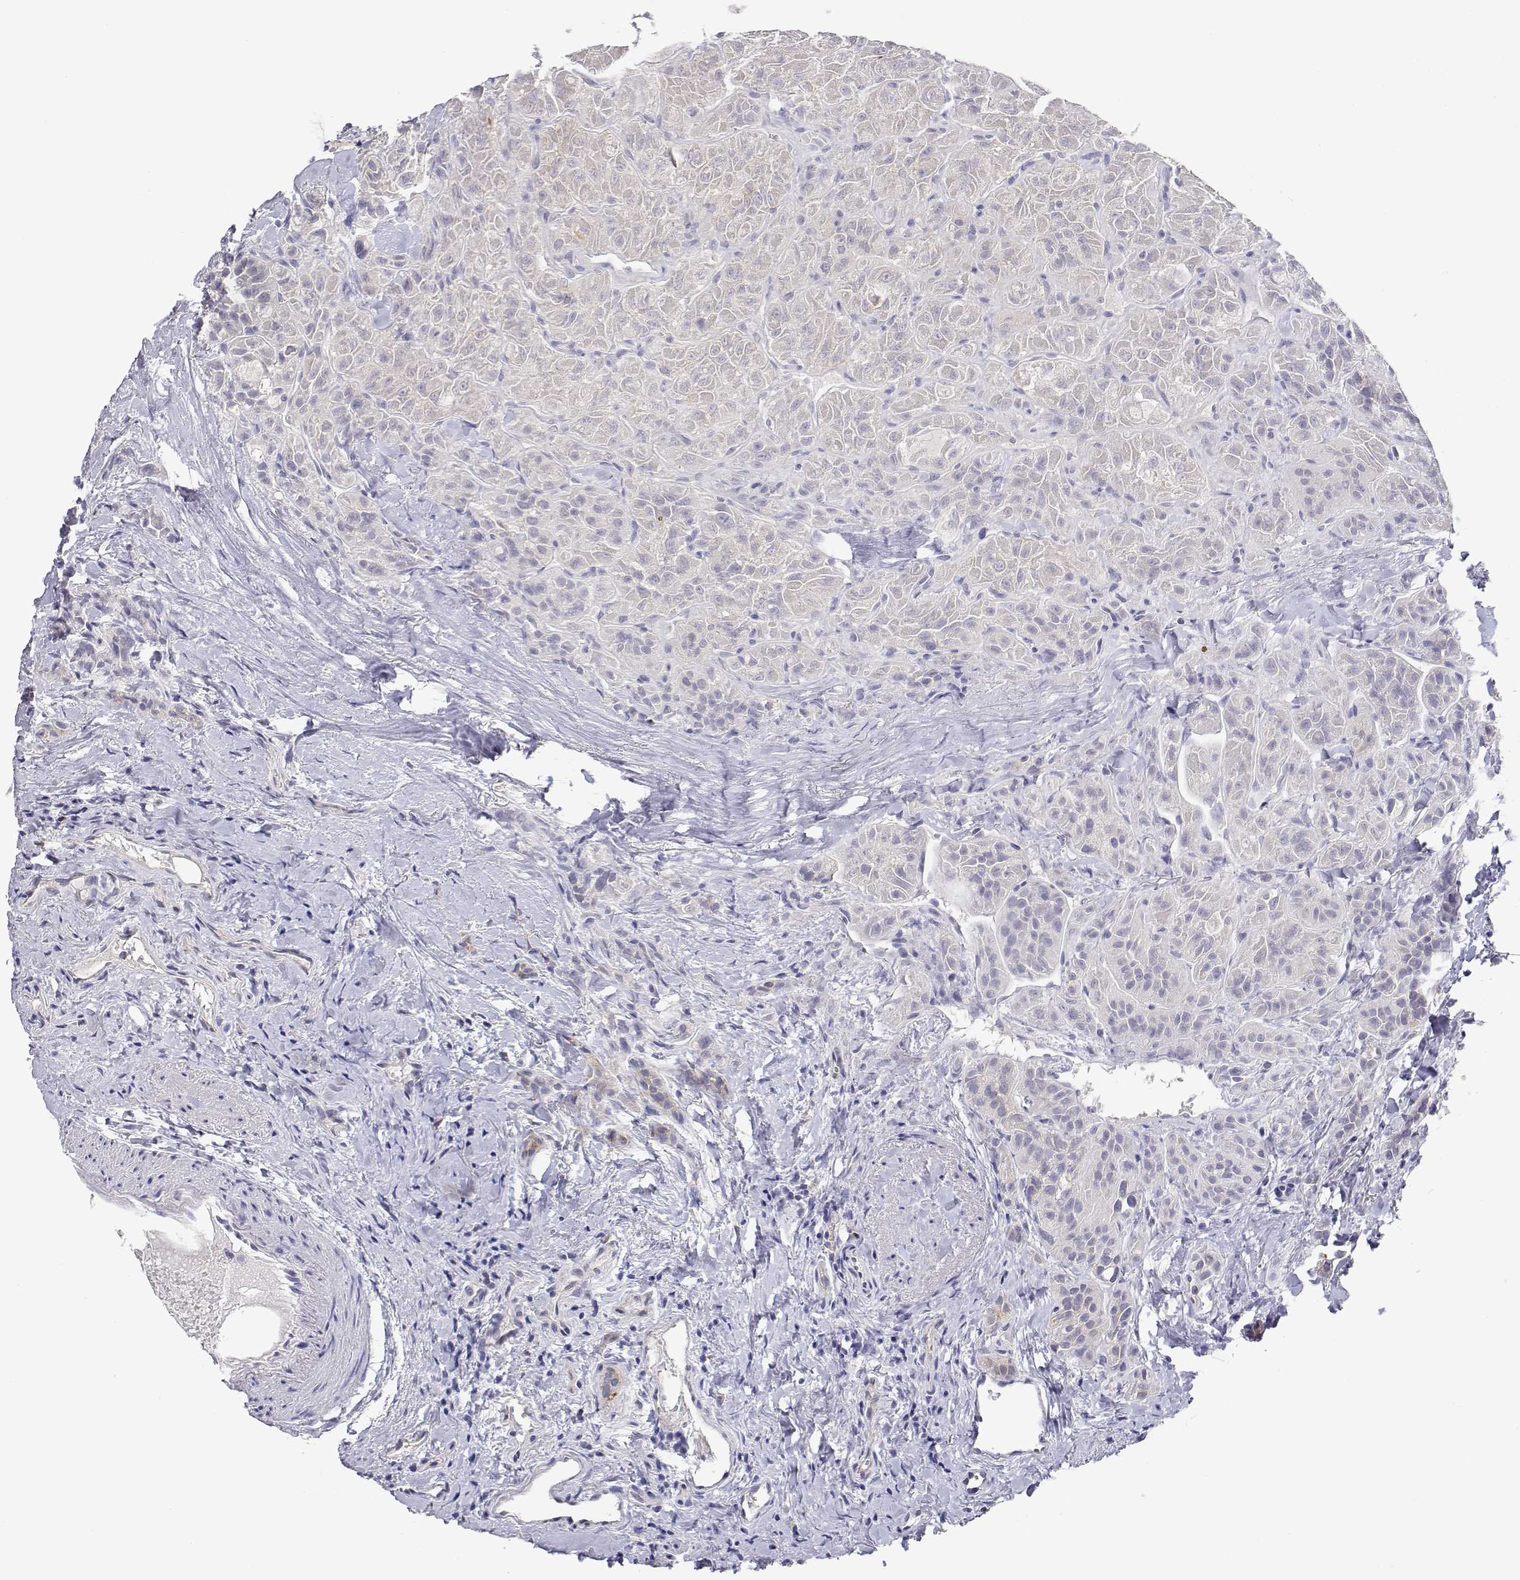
{"staining": {"intensity": "negative", "quantity": "none", "location": "none"}, "tissue": "thyroid cancer", "cell_type": "Tumor cells", "image_type": "cancer", "snomed": [{"axis": "morphology", "description": "Papillary adenocarcinoma, NOS"}, {"axis": "topography", "description": "Thyroid gland"}], "caption": "IHC photomicrograph of neoplastic tissue: human thyroid papillary adenocarcinoma stained with DAB shows no significant protein expression in tumor cells. (DAB IHC with hematoxylin counter stain).", "gene": "ADA", "patient": {"sex": "female", "age": 45}}